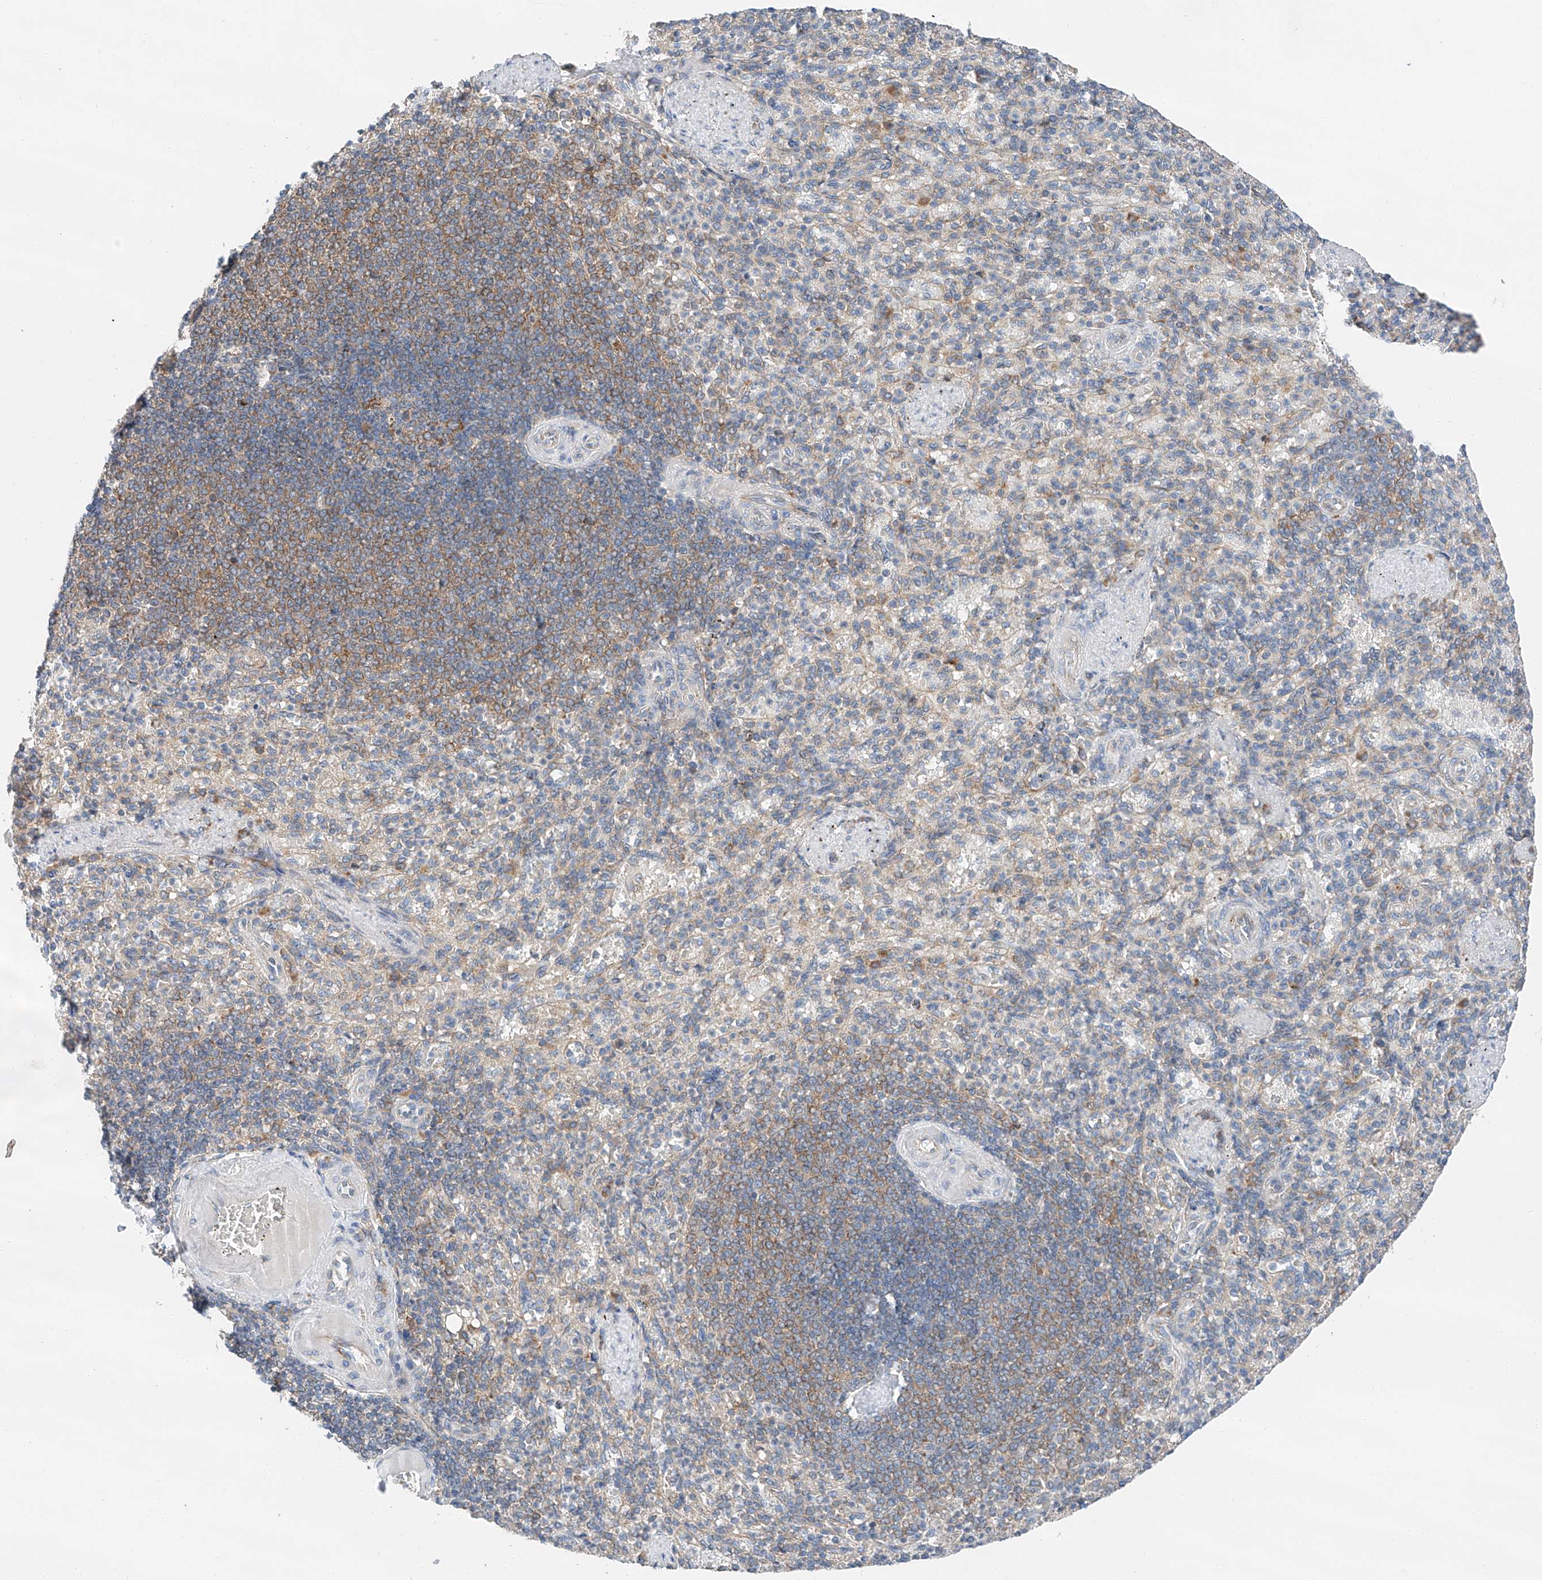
{"staining": {"intensity": "negative", "quantity": "none", "location": "none"}, "tissue": "spleen", "cell_type": "Cells in red pulp", "image_type": "normal", "snomed": [{"axis": "morphology", "description": "Normal tissue, NOS"}, {"axis": "topography", "description": "Spleen"}], "caption": "IHC histopathology image of unremarkable spleen: human spleen stained with DAB (3,3'-diaminobenzidine) reveals no significant protein positivity in cells in red pulp. Brightfield microscopy of IHC stained with DAB (brown) and hematoxylin (blue), captured at high magnification.", "gene": "ZC3H15", "patient": {"sex": "female", "age": 74}}